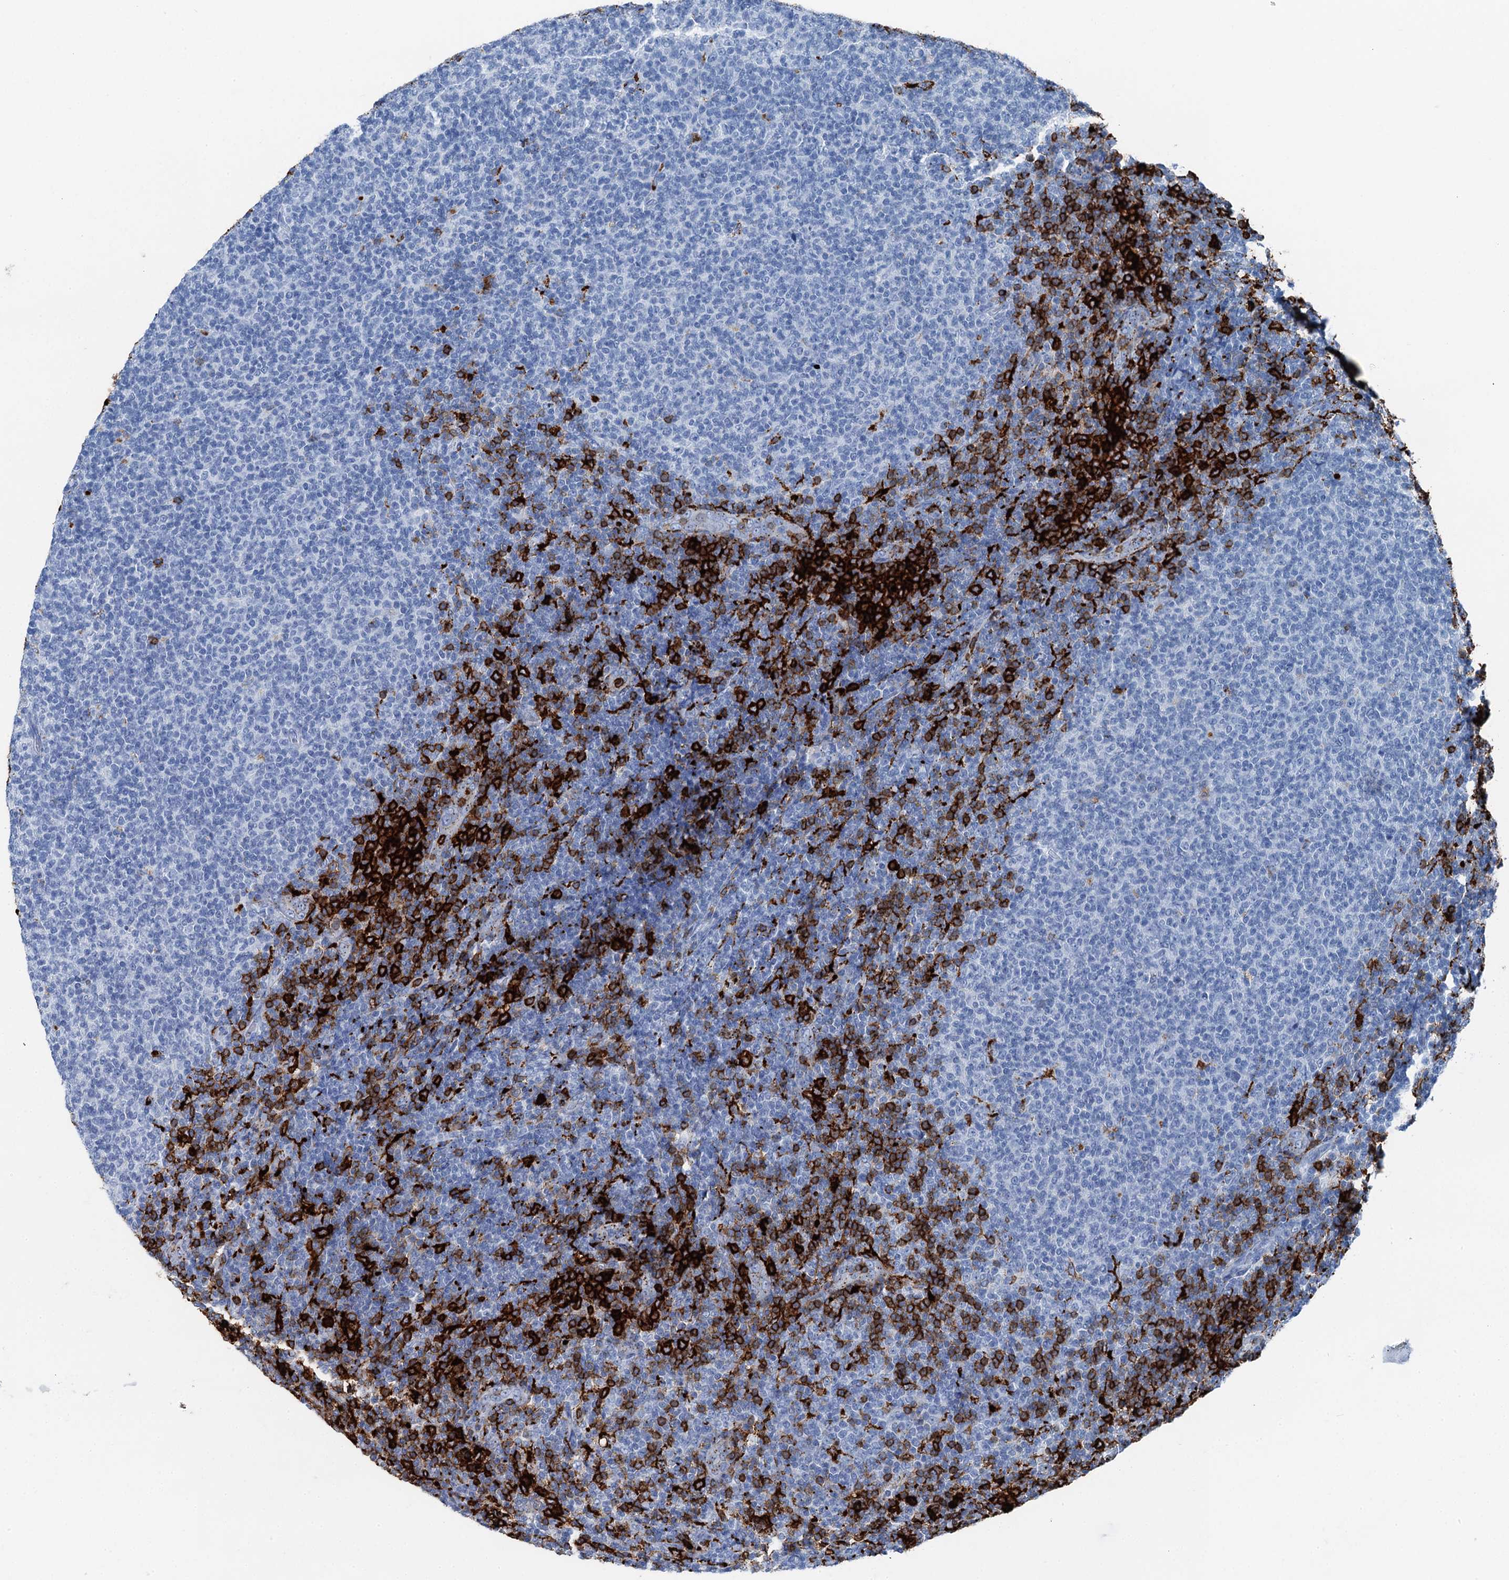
{"staining": {"intensity": "negative", "quantity": "none", "location": "none"}, "tissue": "lymphoma", "cell_type": "Tumor cells", "image_type": "cancer", "snomed": [{"axis": "morphology", "description": "Malignant lymphoma, non-Hodgkin's type, Low grade"}, {"axis": "topography", "description": "Lymph node"}], "caption": "High power microscopy histopathology image of an immunohistochemistry (IHC) photomicrograph of lymphoma, revealing no significant positivity in tumor cells.", "gene": "PLAC8", "patient": {"sex": "male", "age": 66}}